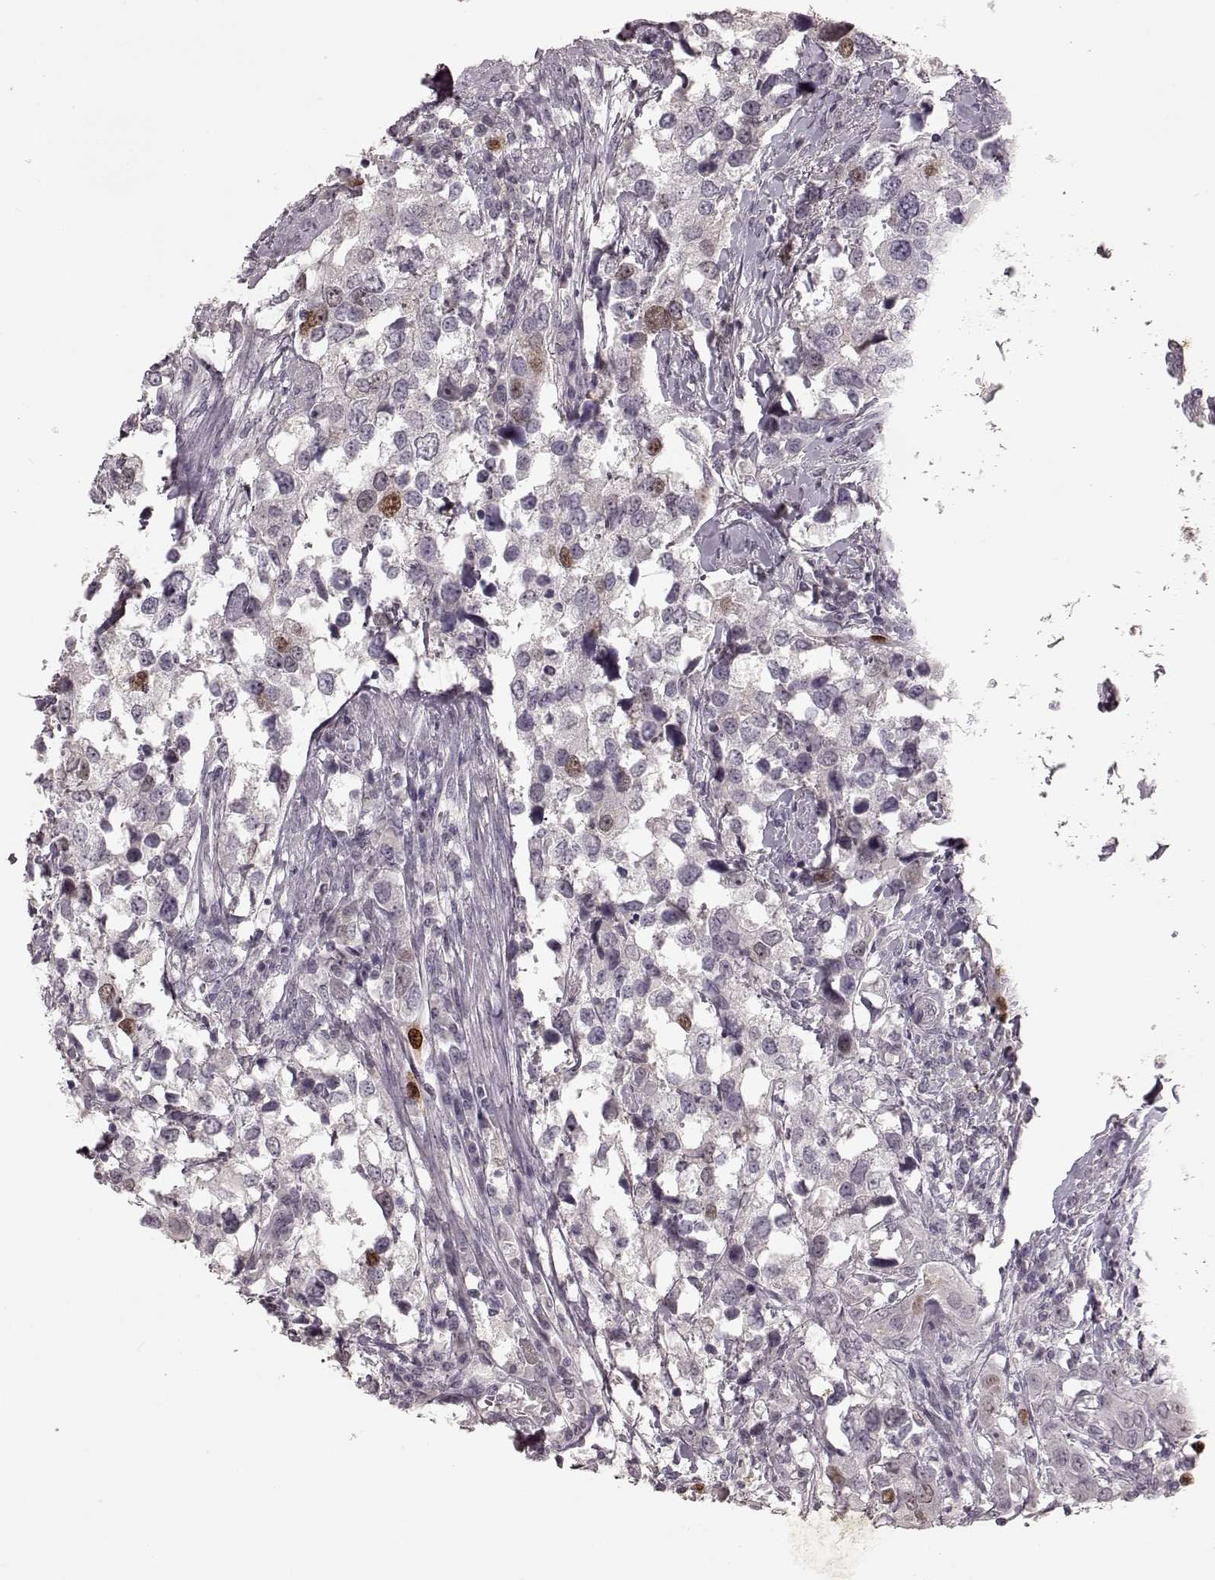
{"staining": {"intensity": "moderate", "quantity": "<25%", "location": "nuclear"}, "tissue": "urothelial cancer", "cell_type": "Tumor cells", "image_type": "cancer", "snomed": [{"axis": "morphology", "description": "Urothelial carcinoma, NOS"}, {"axis": "morphology", "description": "Urothelial carcinoma, High grade"}, {"axis": "topography", "description": "Urinary bladder"}], "caption": "This micrograph reveals immunohistochemistry staining of urothelial cancer, with low moderate nuclear staining in approximately <25% of tumor cells.", "gene": "CCNA2", "patient": {"sex": "male", "age": 63}}